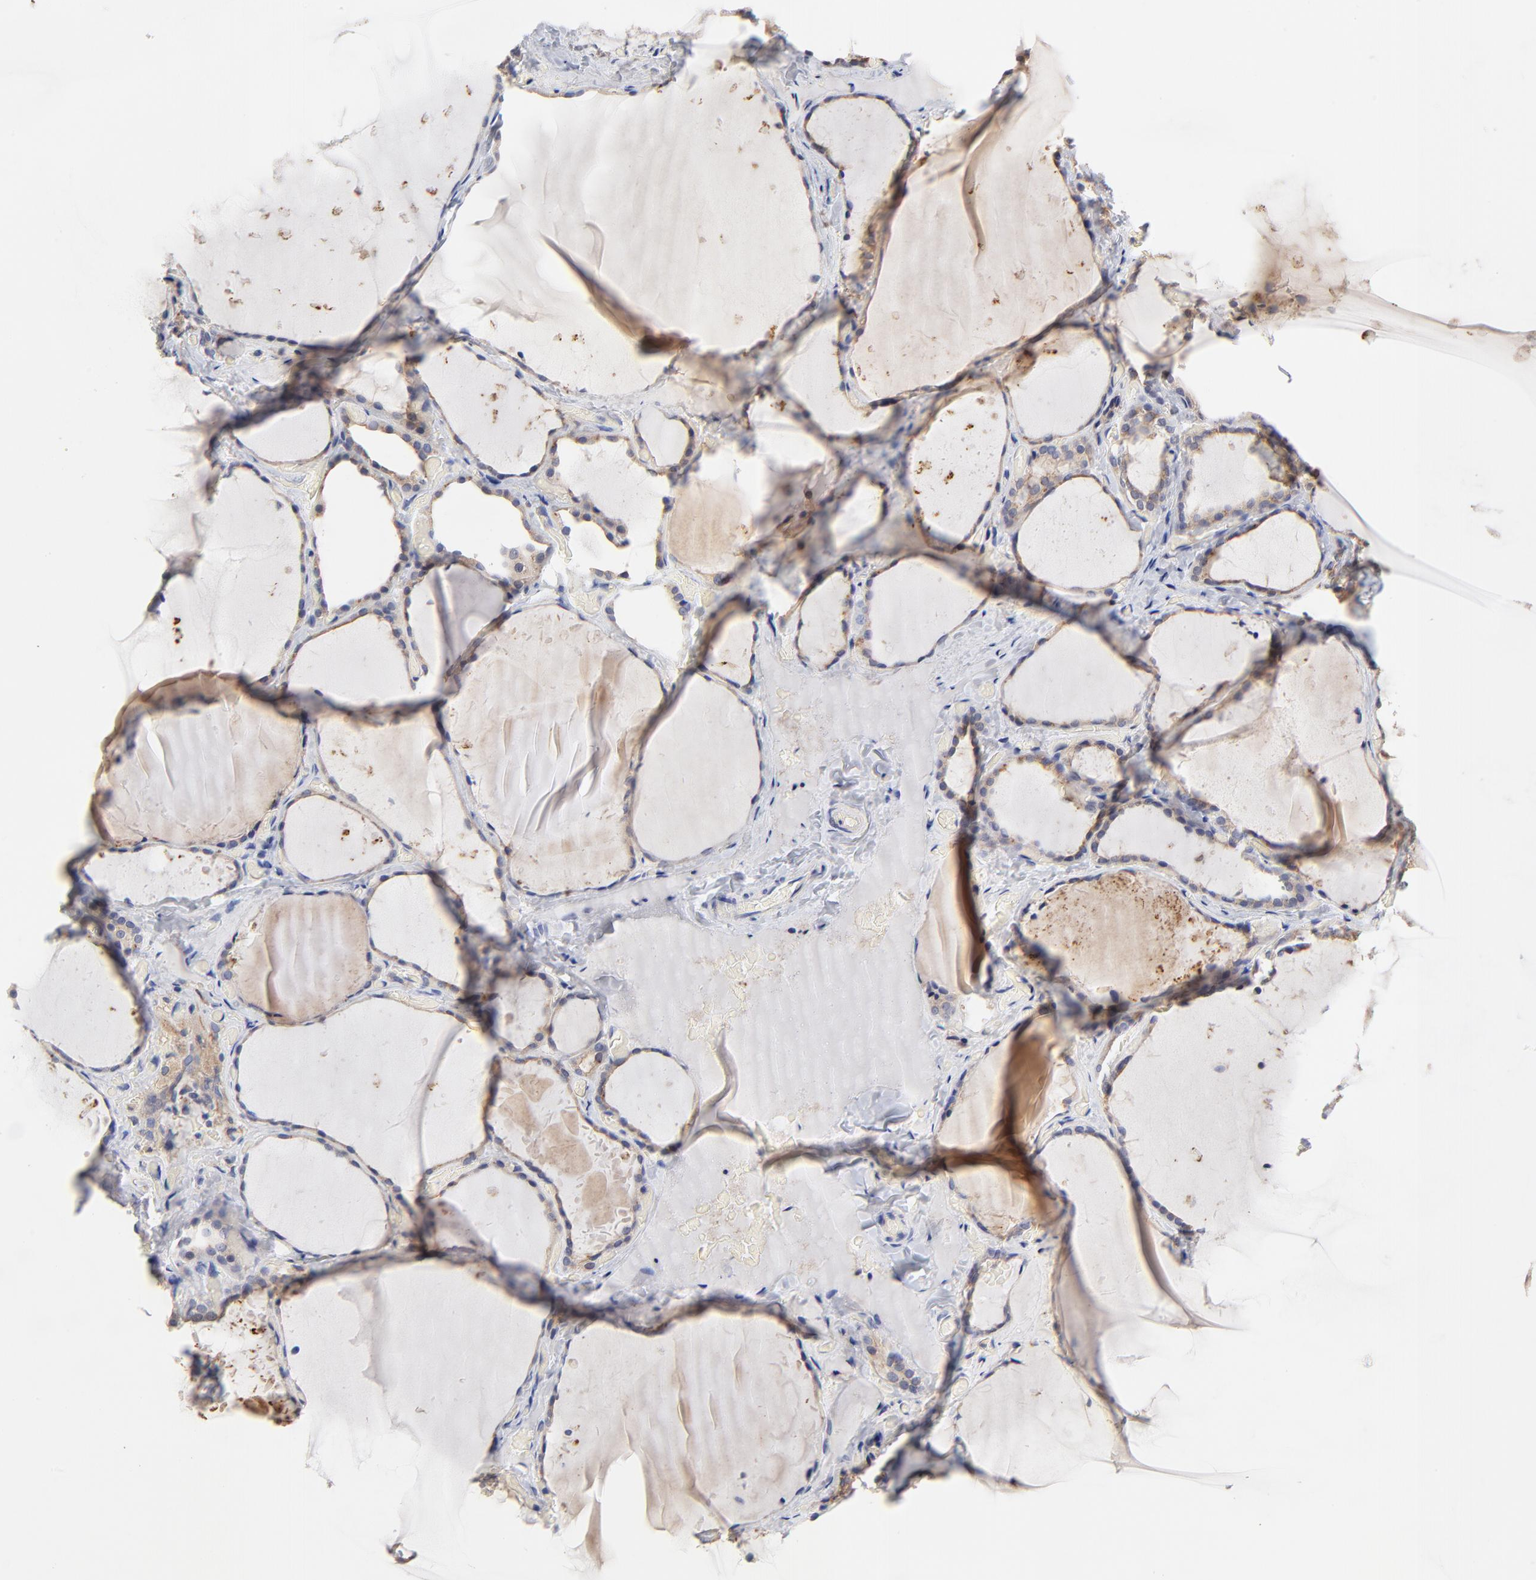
{"staining": {"intensity": "weak", "quantity": ">75%", "location": "cytoplasmic/membranous"}, "tissue": "thyroid gland", "cell_type": "Glandular cells", "image_type": "normal", "snomed": [{"axis": "morphology", "description": "Normal tissue, NOS"}, {"axis": "topography", "description": "Thyroid gland"}], "caption": "Approximately >75% of glandular cells in normal human thyroid gland reveal weak cytoplasmic/membranous protein positivity as visualized by brown immunohistochemical staining.", "gene": "FBXL2", "patient": {"sex": "female", "age": 22}}